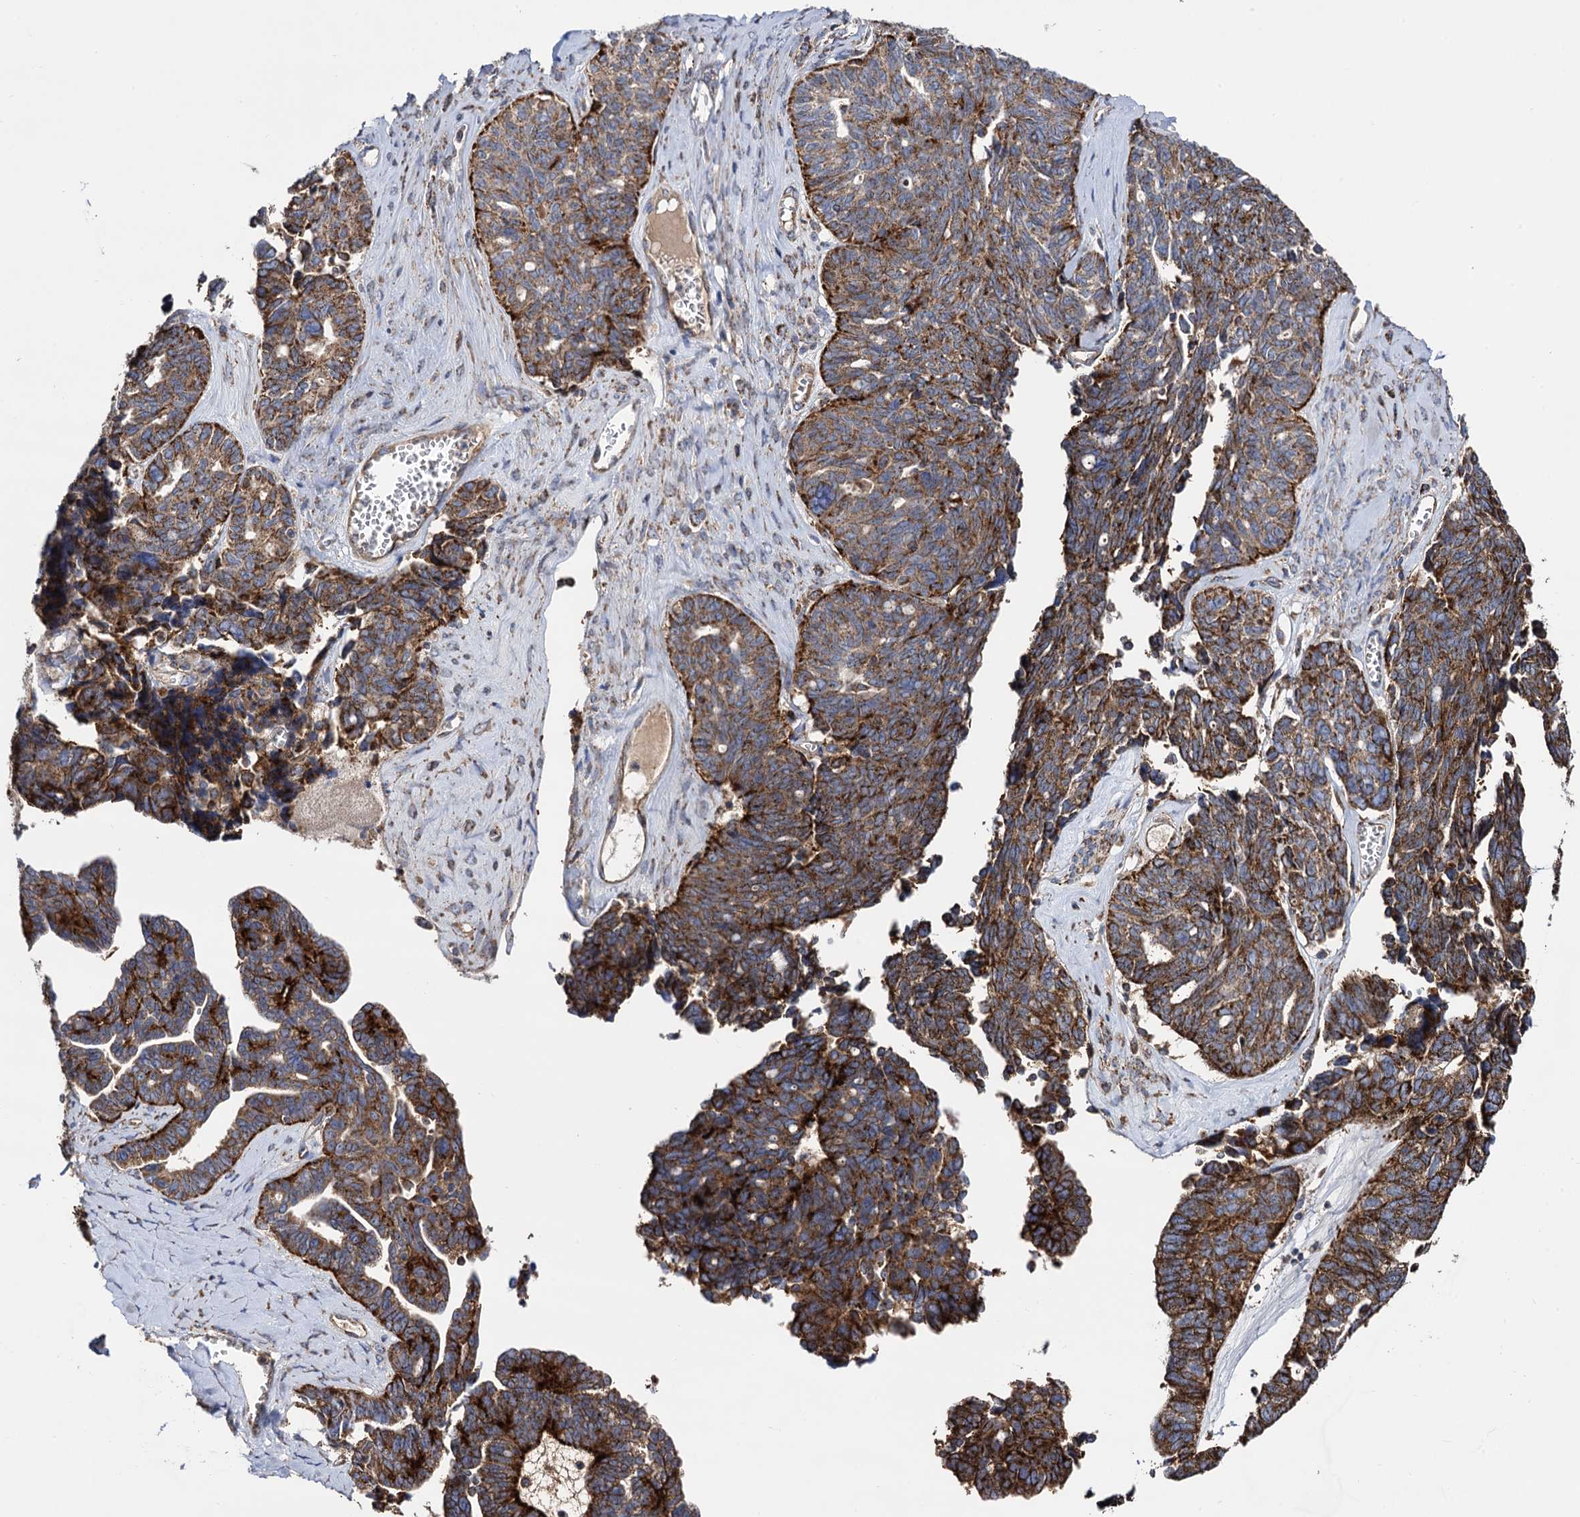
{"staining": {"intensity": "strong", "quantity": ">75%", "location": "cytoplasmic/membranous"}, "tissue": "ovarian cancer", "cell_type": "Tumor cells", "image_type": "cancer", "snomed": [{"axis": "morphology", "description": "Cystadenocarcinoma, serous, NOS"}, {"axis": "topography", "description": "Ovary"}], "caption": "Immunohistochemistry photomicrograph of serous cystadenocarcinoma (ovarian) stained for a protein (brown), which demonstrates high levels of strong cytoplasmic/membranous positivity in approximately >75% of tumor cells.", "gene": "IQCH", "patient": {"sex": "female", "age": 79}}